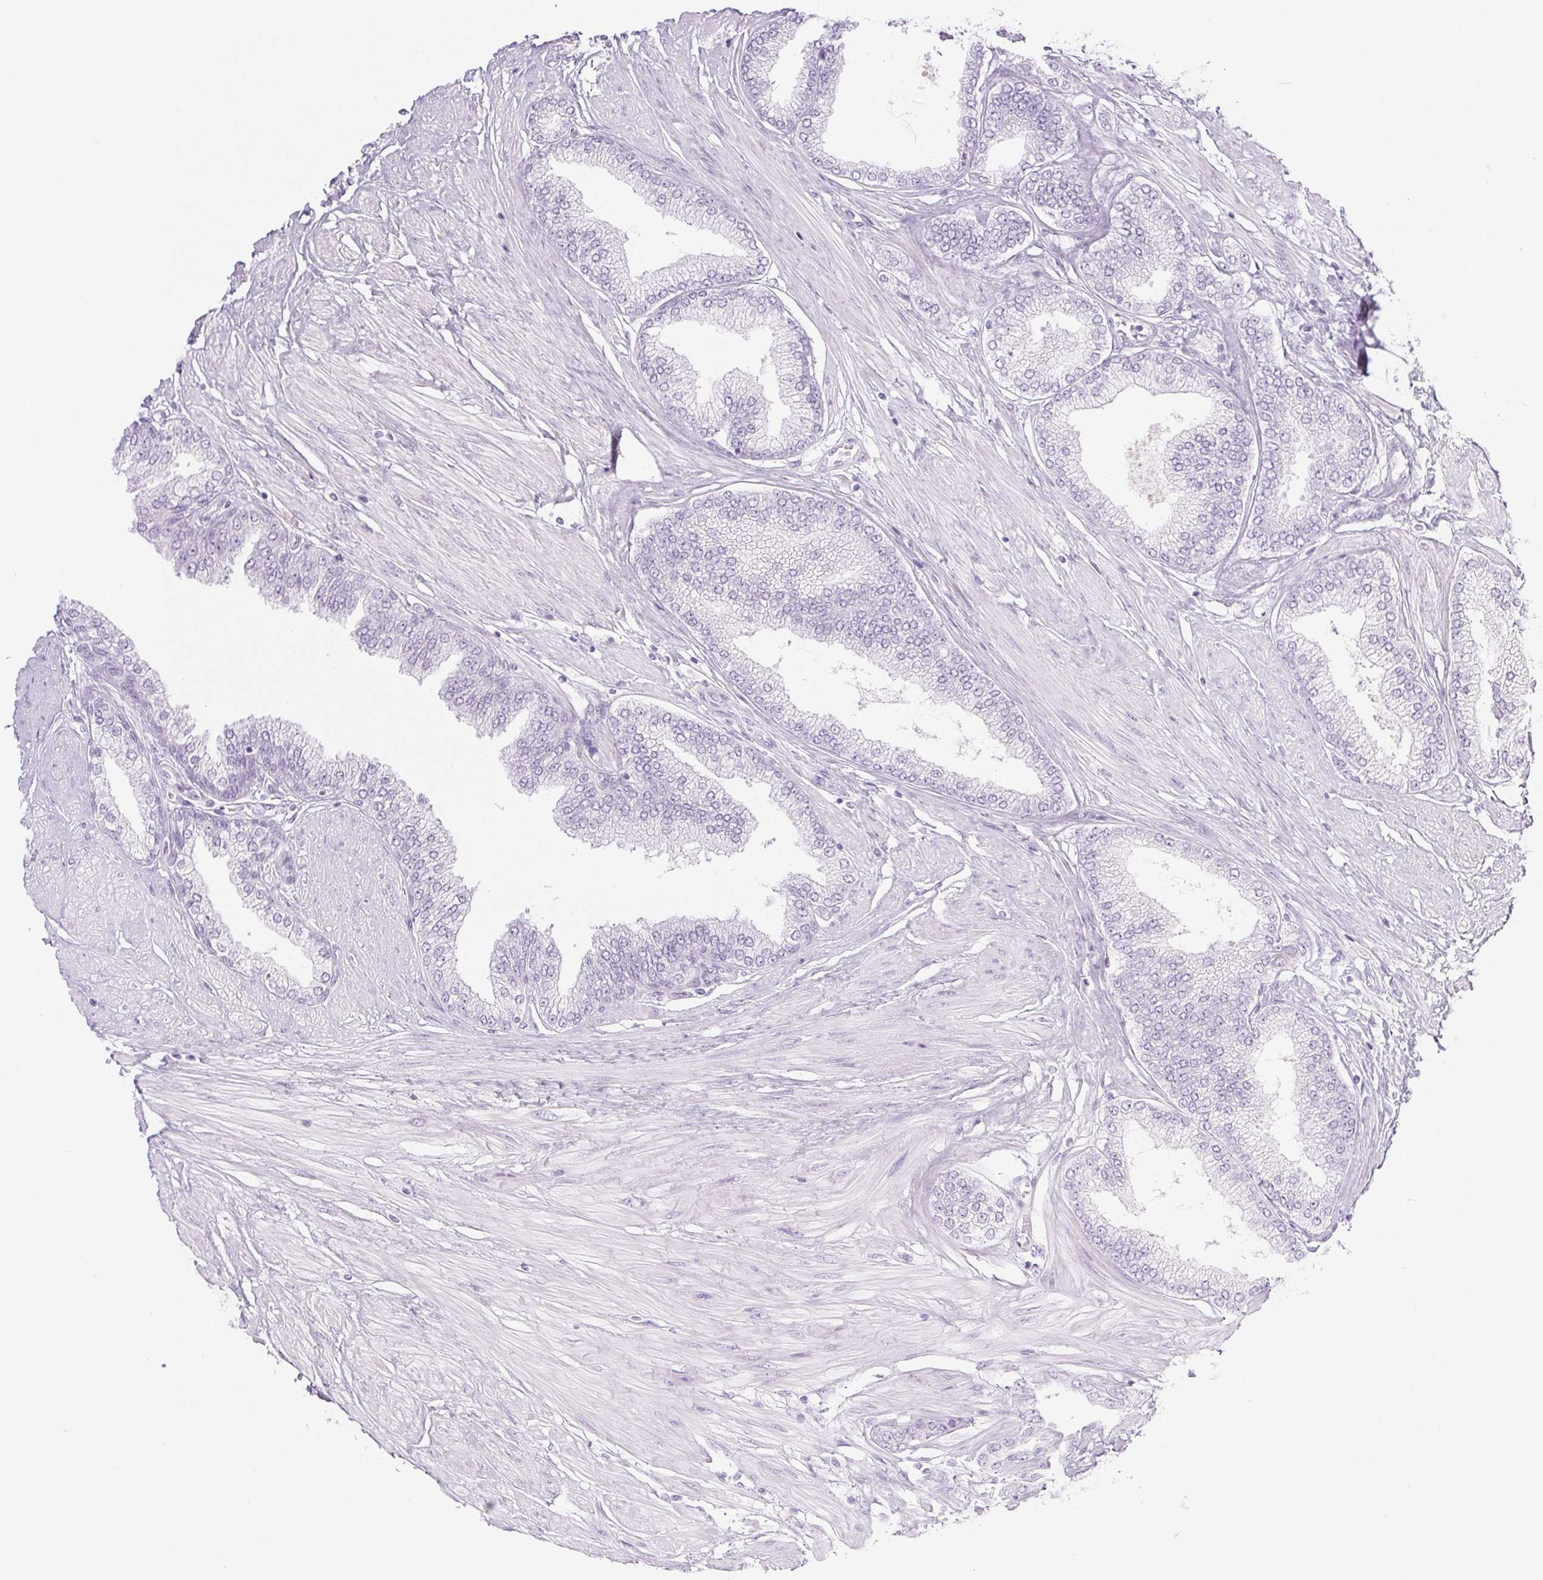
{"staining": {"intensity": "negative", "quantity": "none", "location": "none"}, "tissue": "prostate cancer", "cell_type": "Tumor cells", "image_type": "cancer", "snomed": [{"axis": "morphology", "description": "Adenocarcinoma, Low grade"}, {"axis": "topography", "description": "Prostate"}], "caption": "Immunohistochemistry image of low-grade adenocarcinoma (prostate) stained for a protein (brown), which demonstrates no expression in tumor cells. The staining was performed using DAB to visualize the protein expression in brown, while the nuclei were stained in blue with hematoxylin (Magnification: 20x).", "gene": "PI3", "patient": {"sex": "male", "age": 55}}